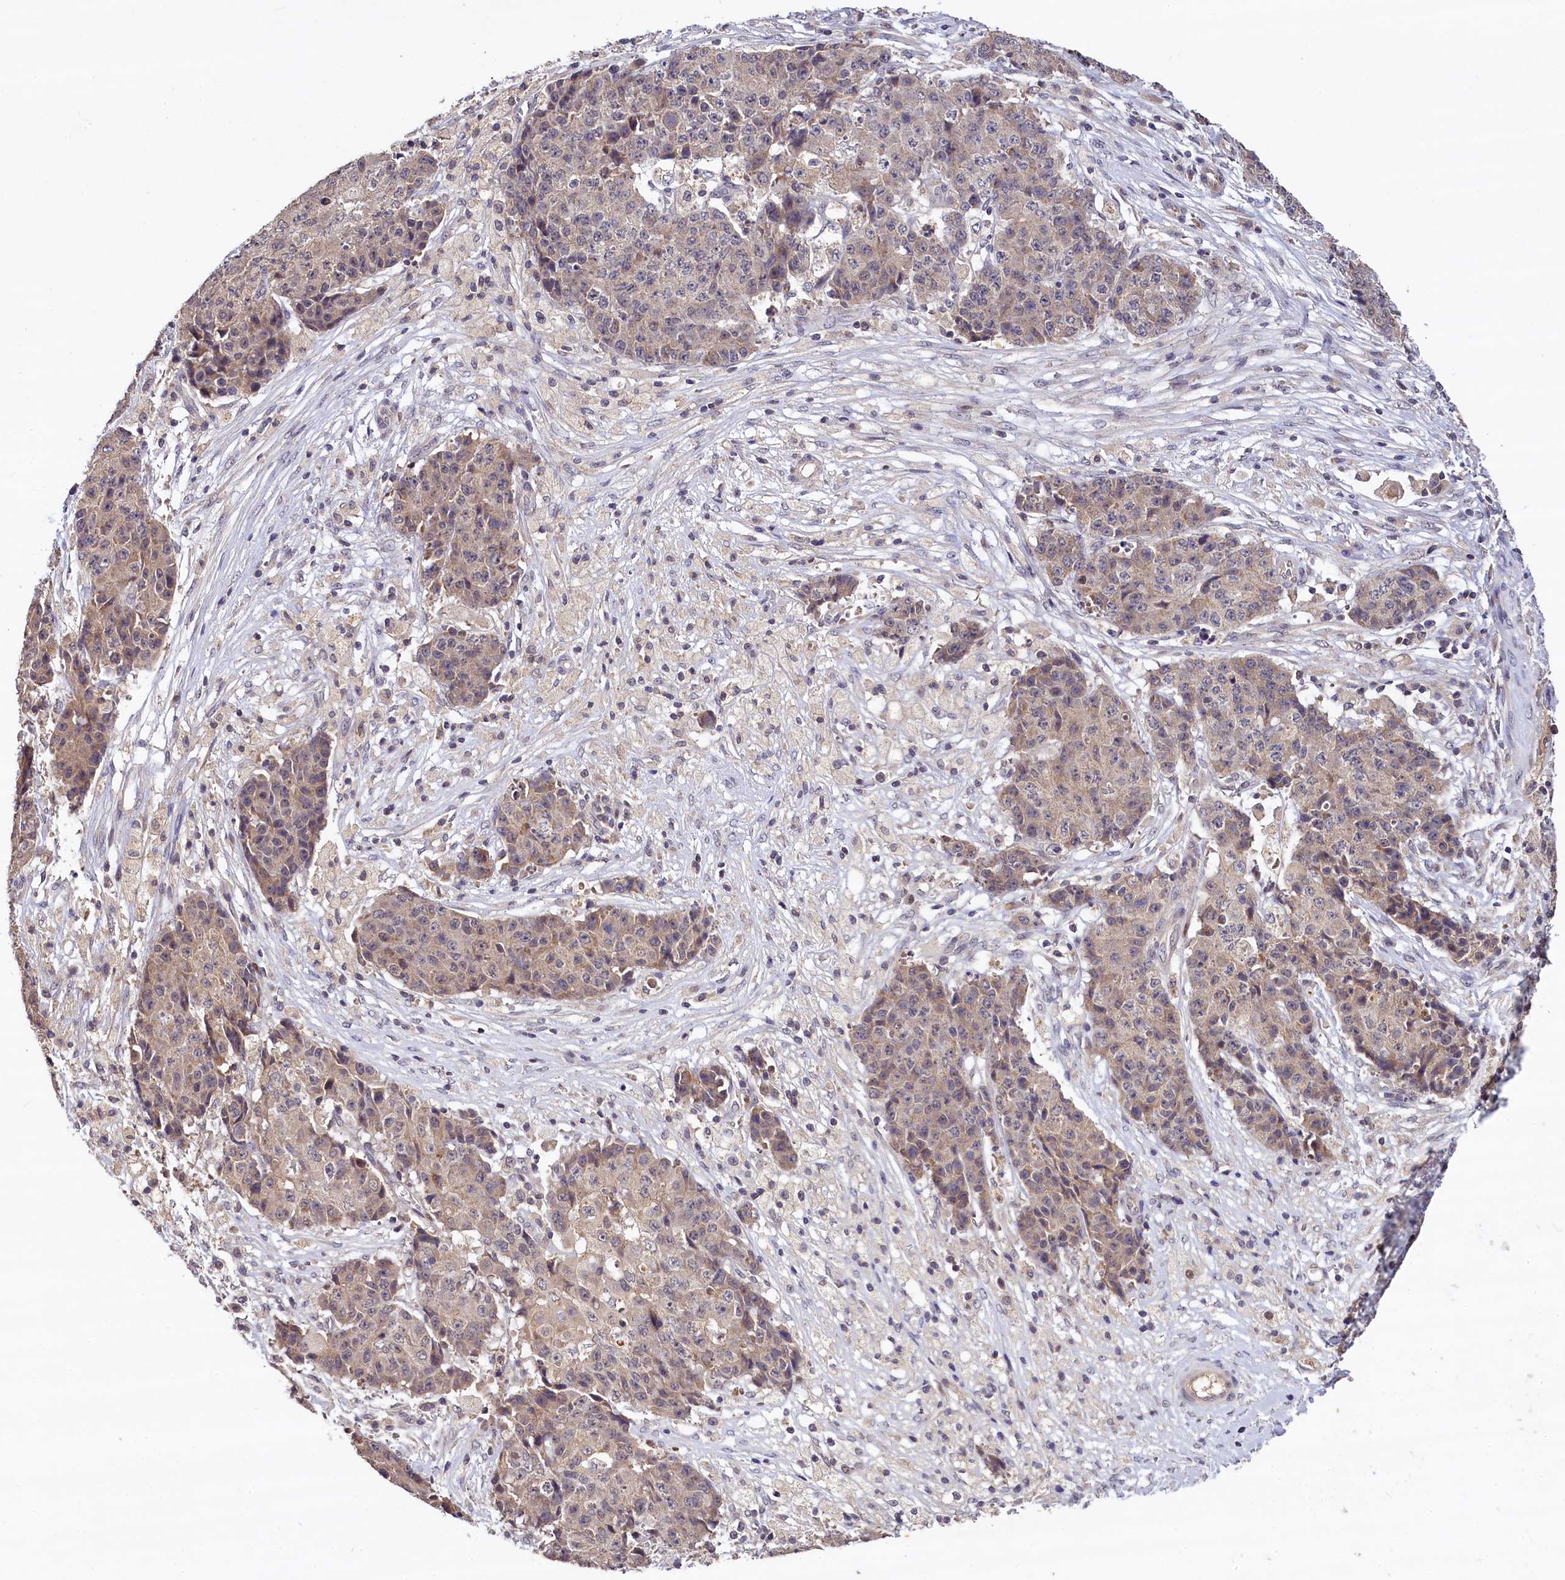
{"staining": {"intensity": "weak", "quantity": "25%-75%", "location": "cytoplasmic/membranous"}, "tissue": "ovarian cancer", "cell_type": "Tumor cells", "image_type": "cancer", "snomed": [{"axis": "morphology", "description": "Carcinoma, endometroid"}, {"axis": "topography", "description": "Ovary"}], "caption": "Immunohistochemical staining of human ovarian cancer displays low levels of weak cytoplasmic/membranous protein positivity in about 25%-75% of tumor cells.", "gene": "TMEM39A", "patient": {"sex": "female", "age": 42}}